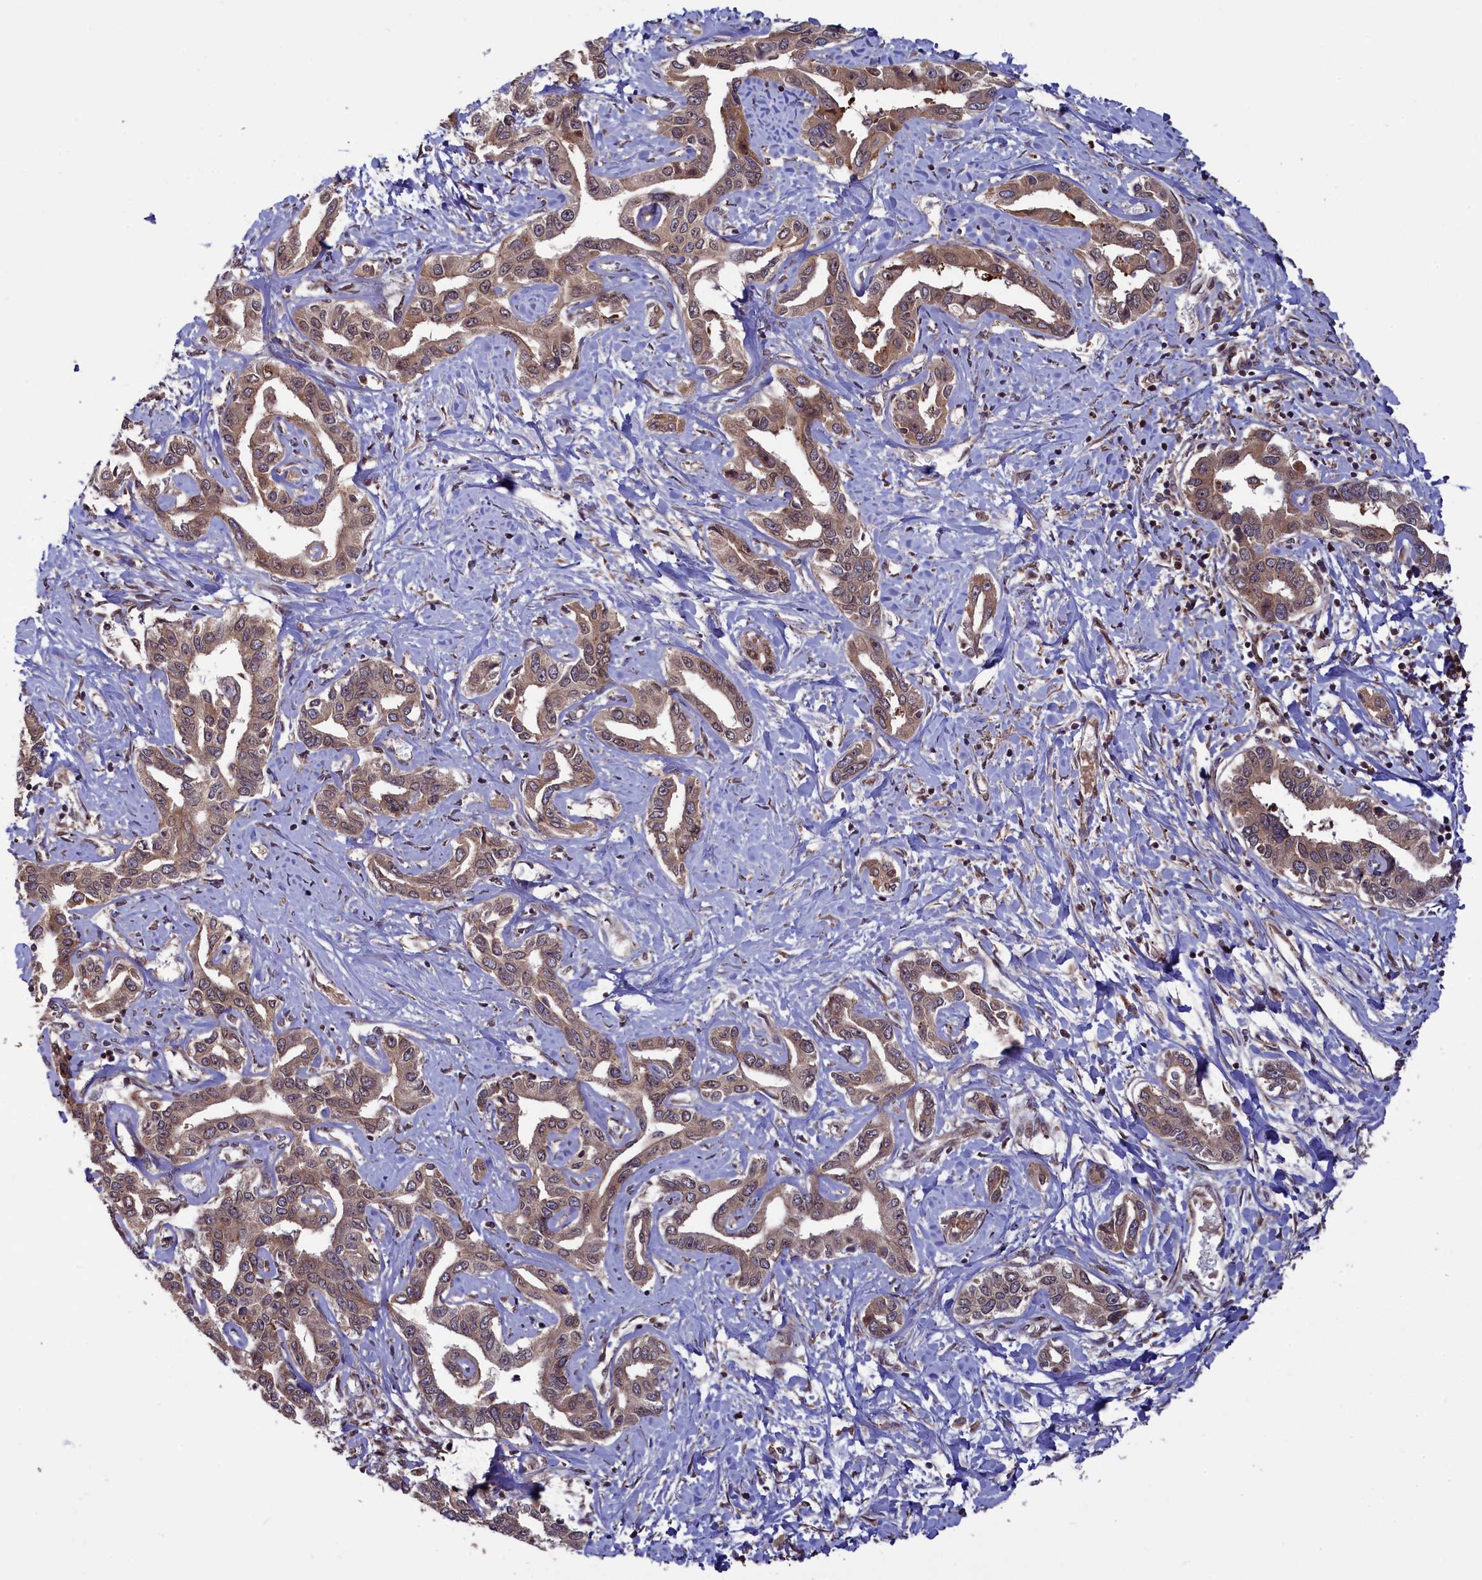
{"staining": {"intensity": "weak", "quantity": ">75%", "location": "cytoplasmic/membranous,nuclear"}, "tissue": "liver cancer", "cell_type": "Tumor cells", "image_type": "cancer", "snomed": [{"axis": "morphology", "description": "Cholangiocarcinoma"}, {"axis": "topography", "description": "Liver"}], "caption": "Liver cancer stained with immunohistochemistry (IHC) demonstrates weak cytoplasmic/membranous and nuclear positivity in approximately >75% of tumor cells.", "gene": "NAE1", "patient": {"sex": "male", "age": 59}}